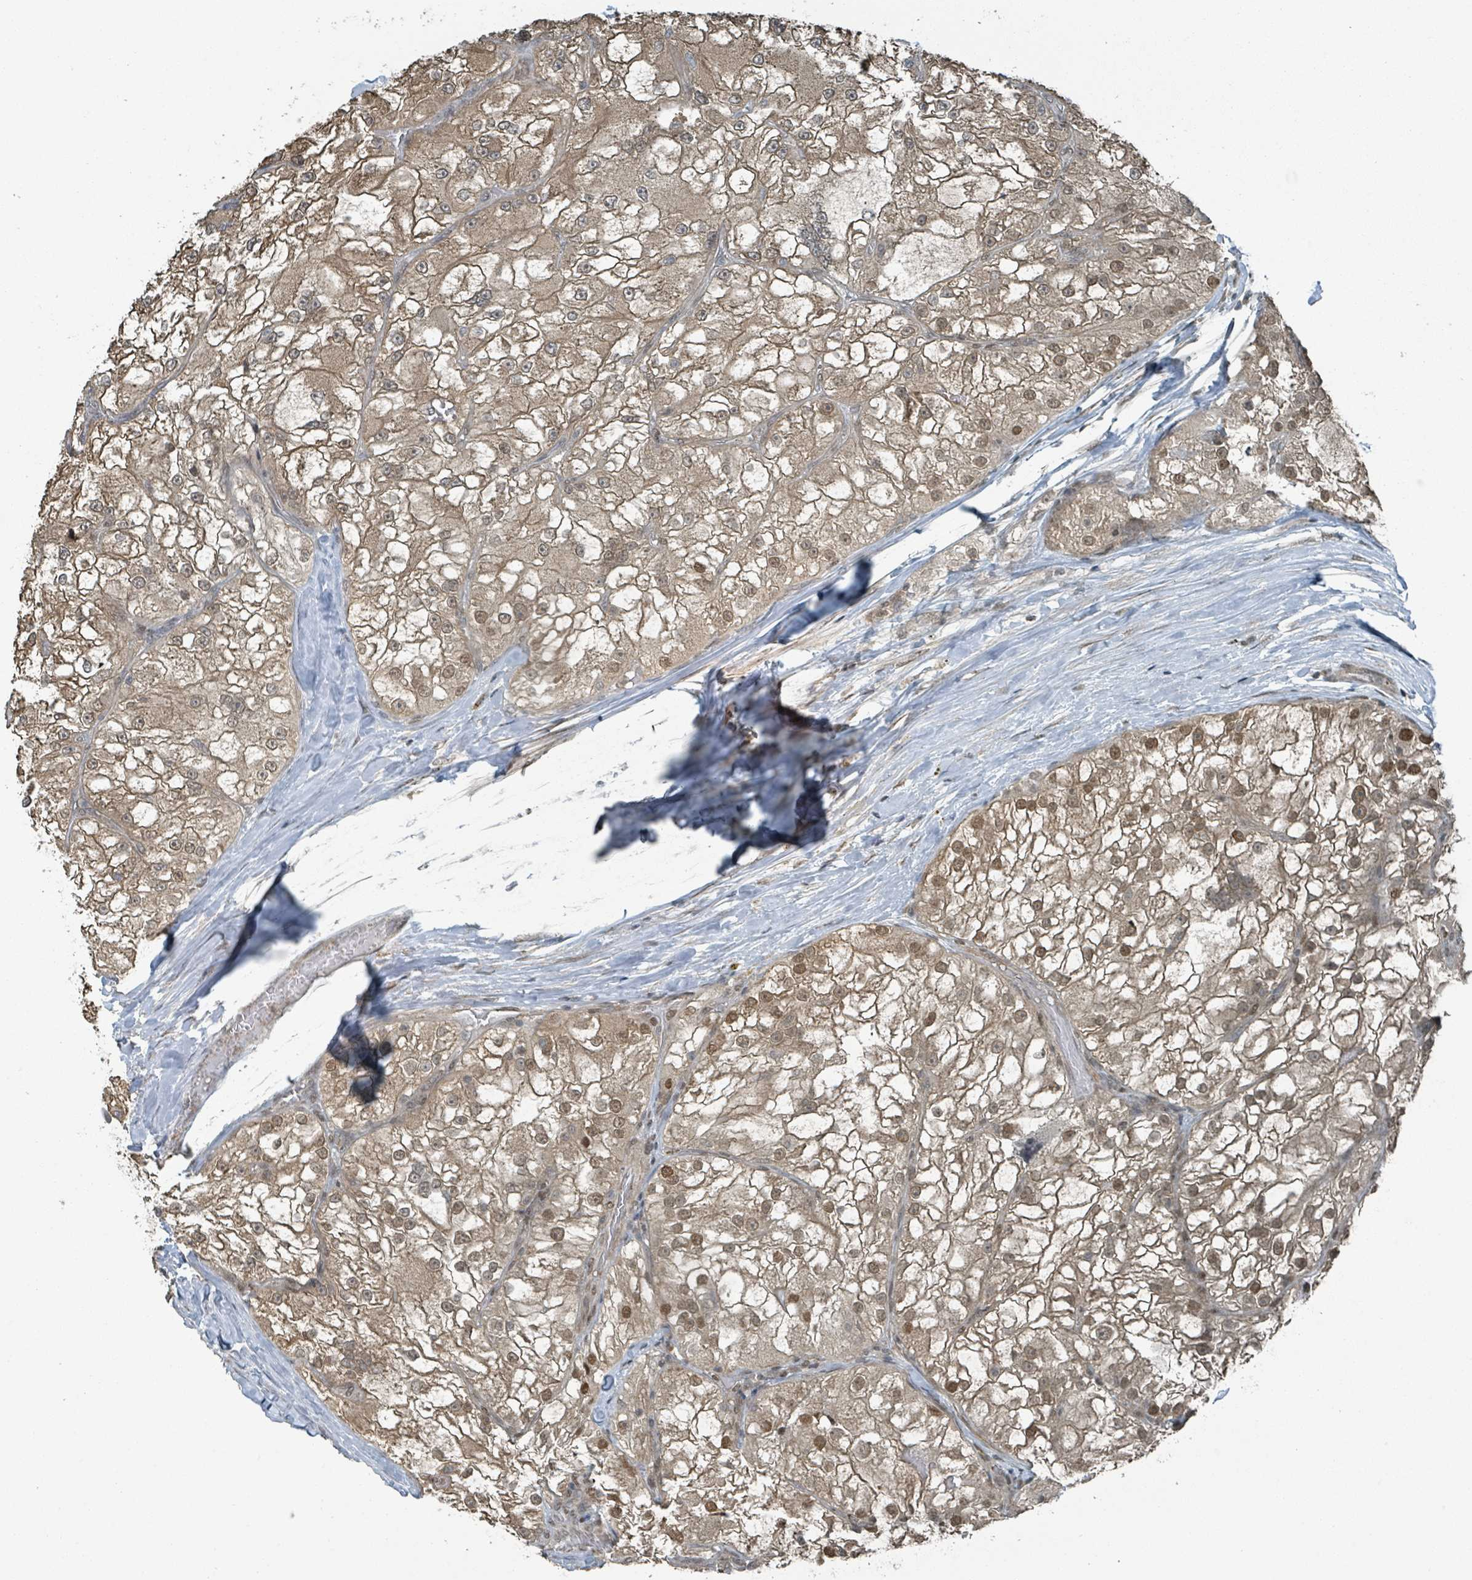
{"staining": {"intensity": "moderate", "quantity": ">75%", "location": "cytoplasmic/membranous,nuclear"}, "tissue": "renal cancer", "cell_type": "Tumor cells", "image_type": "cancer", "snomed": [{"axis": "morphology", "description": "Adenocarcinoma, NOS"}, {"axis": "topography", "description": "Kidney"}], "caption": "A high-resolution image shows IHC staining of renal cancer (adenocarcinoma), which demonstrates moderate cytoplasmic/membranous and nuclear positivity in about >75% of tumor cells.", "gene": "PHIP", "patient": {"sex": "female", "age": 72}}